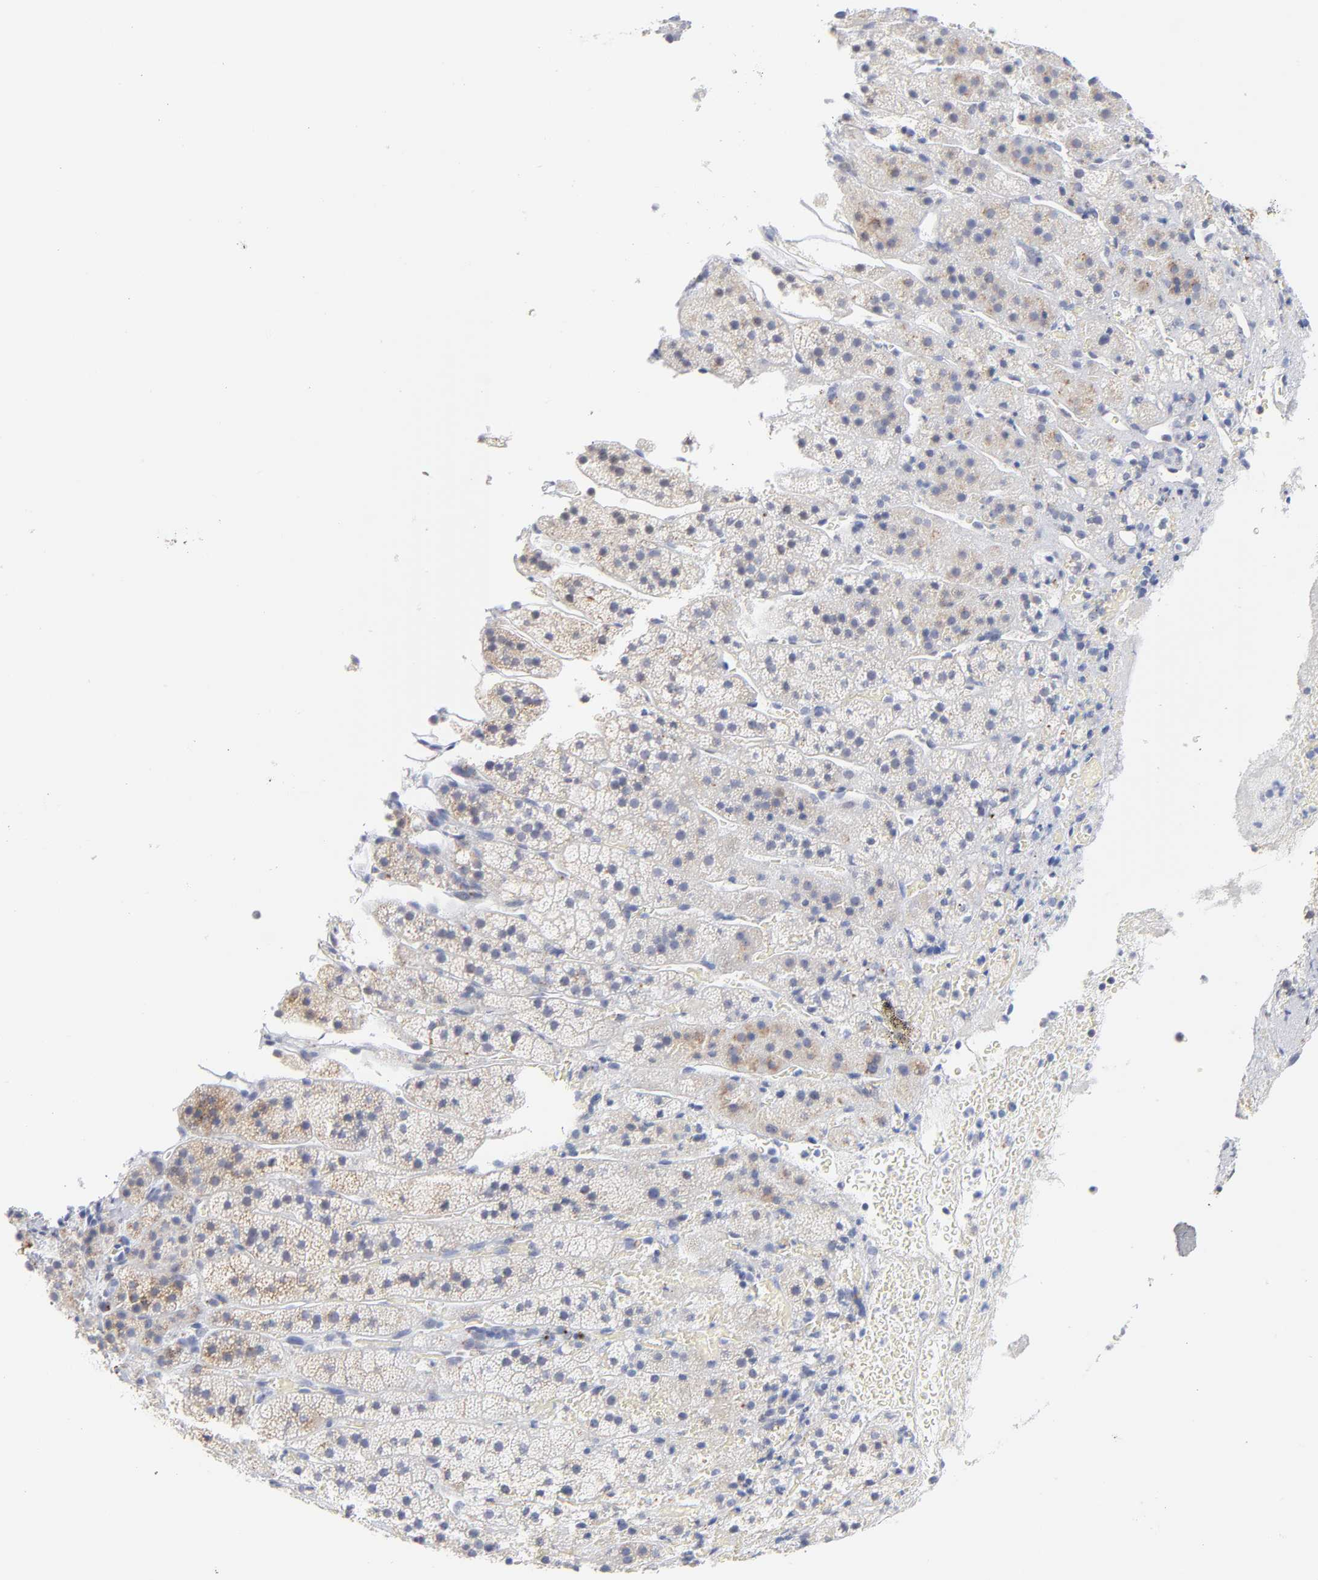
{"staining": {"intensity": "weak", "quantity": "25%-75%", "location": "cytoplasmic/membranous"}, "tissue": "adrenal gland", "cell_type": "Glandular cells", "image_type": "normal", "snomed": [{"axis": "morphology", "description": "Normal tissue, NOS"}, {"axis": "topography", "description": "Adrenal gland"}], "caption": "Immunohistochemical staining of benign adrenal gland demonstrates low levels of weak cytoplasmic/membranous positivity in about 25%-75% of glandular cells. (DAB (3,3'-diaminobenzidine) IHC with brightfield microscopy, high magnification).", "gene": "LTBP2", "patient": {"sex": "female", "age": 44}}